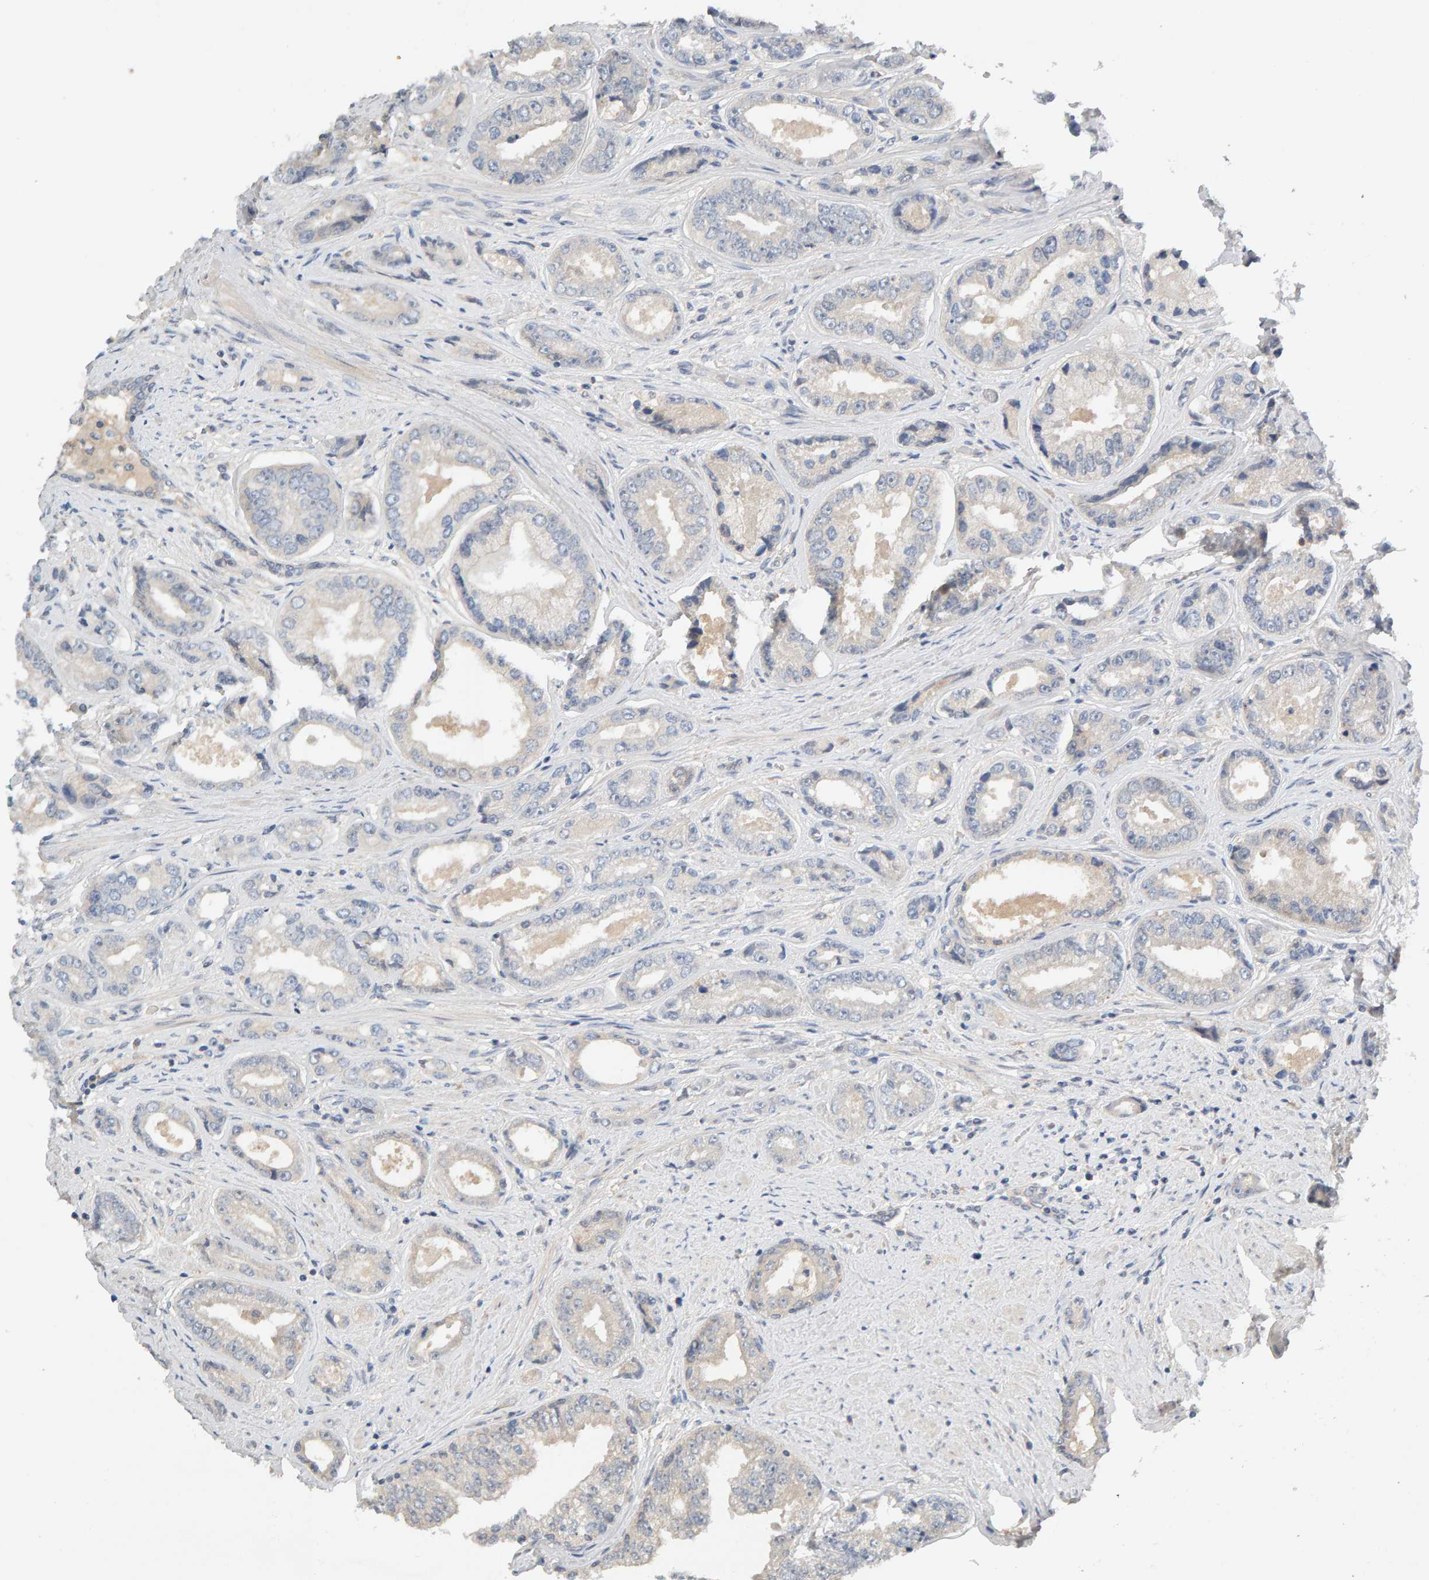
{"staining": {"intensity": "negative", "quantity": "none", "location": "none"}, "tissue": "prostate cancer", "cell_type": "Tumor cells", "image_type": "cancer", "snomed": [{"axis": "morphology", "description": "Adenocarcinoma, High grade"}, {"axis": "topography", "description": "Prostate"}], "caption": "An IHC photomicrograph of high-grade adenocarcinoma (prostate) is shown. There is no staining in tumor cells of high-grade adenocarcinoma (prostate).", "gene": "GFUS", "patient": {"sex": "male", "age": 61}}